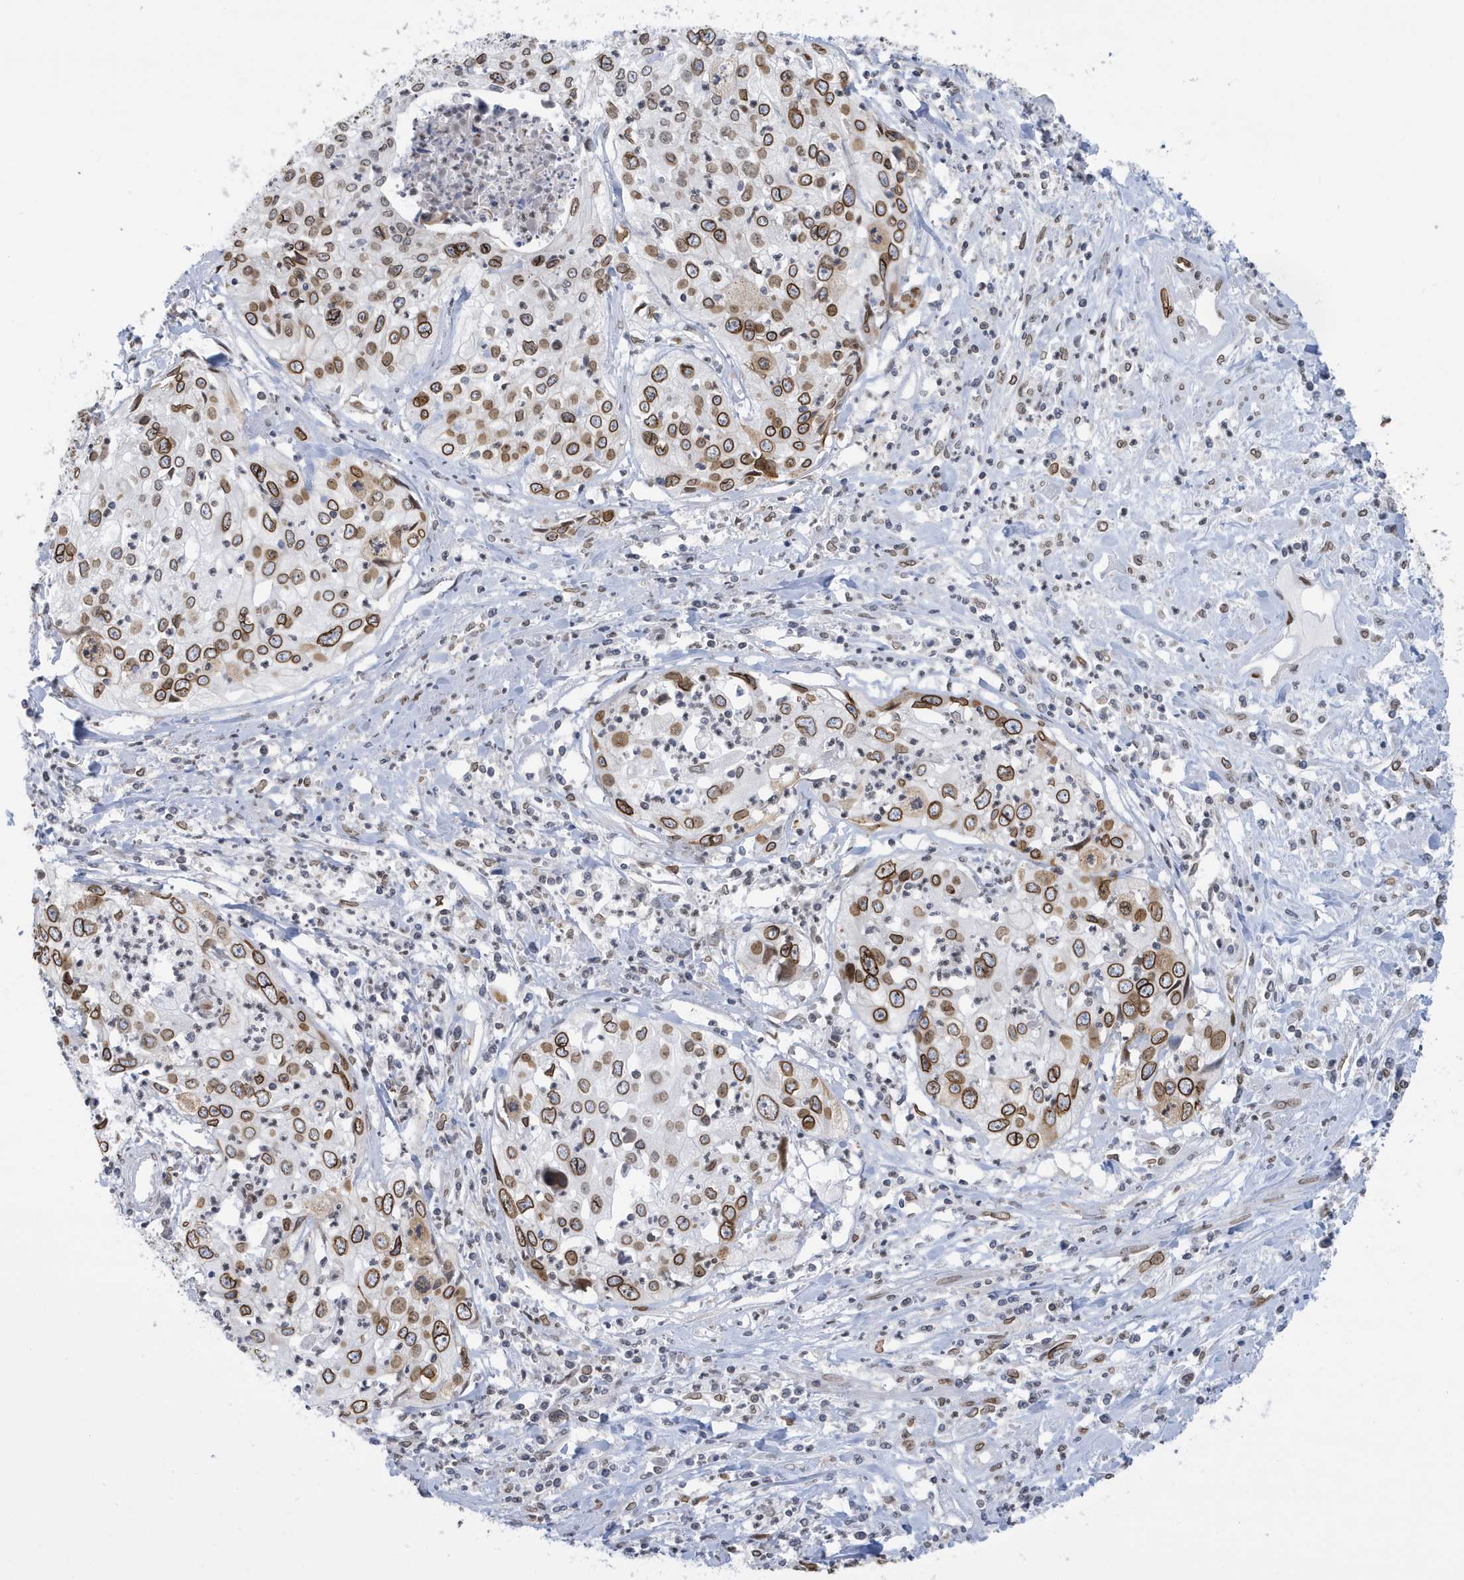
{"staining": {"intensity": "moderate", "quantity": ">75%", "location": "cytoplasmic/membranous,nuclear"}, "tissue": "cervical cancer", "cell_type": "Tumor cells", "image_type": "cancer", "snomed": [{"axis": "morphology", "description": "Squamous cell carcinoma, NOS"}, {"axis": "topography", "description": "Cervix"}], "caption": "A brown stain highlights moderate cytoplasmic/membranous and nuclear staining of a protein in cervical squamous cell carcinoma tumor cells. (DAB IHC with brightfield microscopy, high magnification).", "gene": "PCYT1A", "patient": {"sex": "female", "age": 31}}